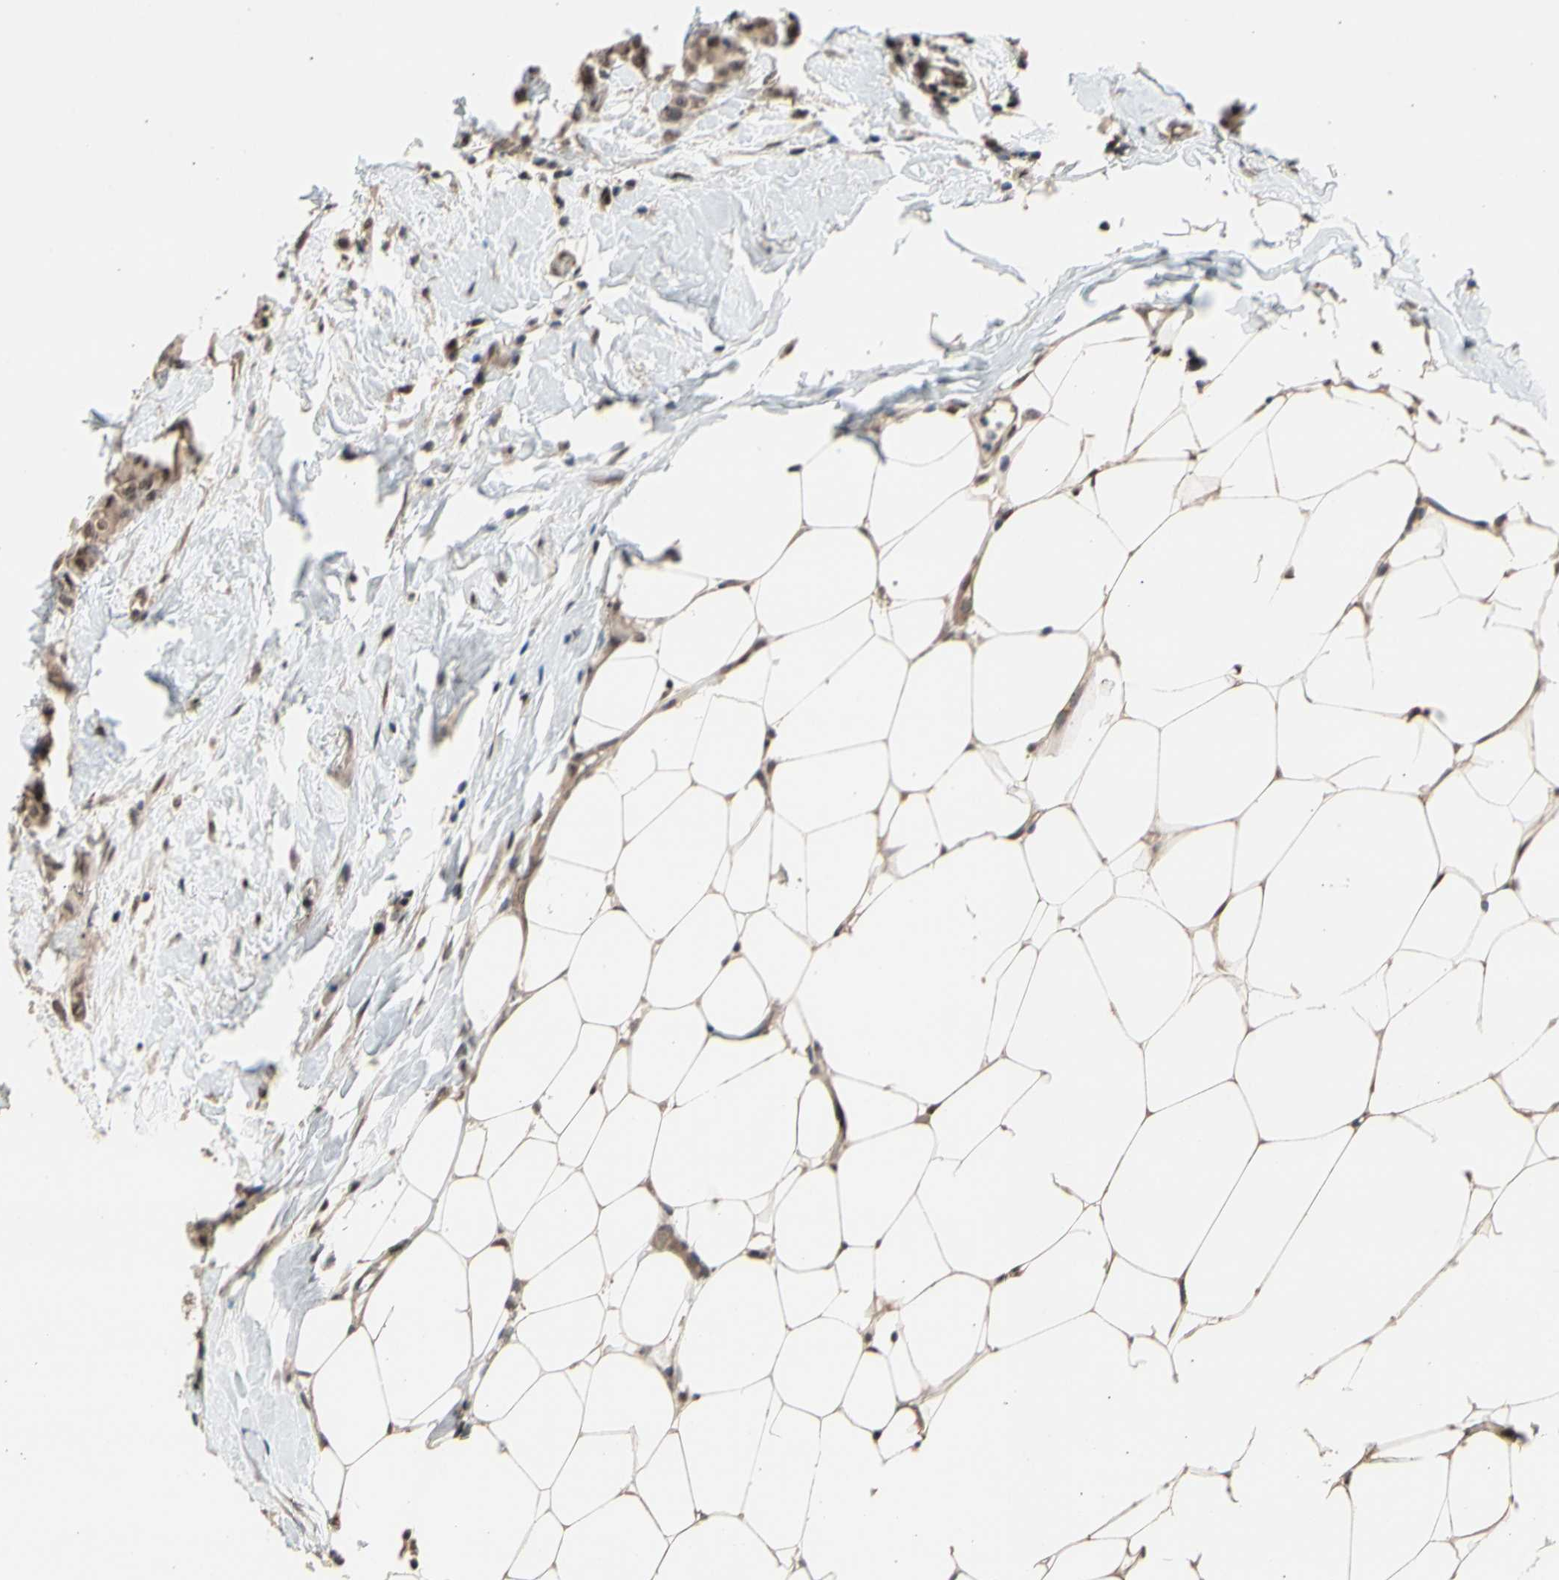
{"staining": {"intensity": "weak", "quantity": ">75%", "location": "cytoplasmic/membranous,nuclear"}, "tissue": "breast cancer", "cell_type": "Tumor cells", "image_type": "cancer", "snomed": [{"axis": "morphology", "description": "Normal tissue, NOS"}, {"axis": "morphology", "description": "Duct carcinoma"}, {"axis": "topography", "description": "Breast"}], "caption": "A low amount of weak cytoplasmic/membranous and nuclear positivity is identified in approximately >75% of tumor cells in intraductal carcinoma (breast) tissue.", "gene": "NGEF", "patient": {"sex": "female", "age": 40}}